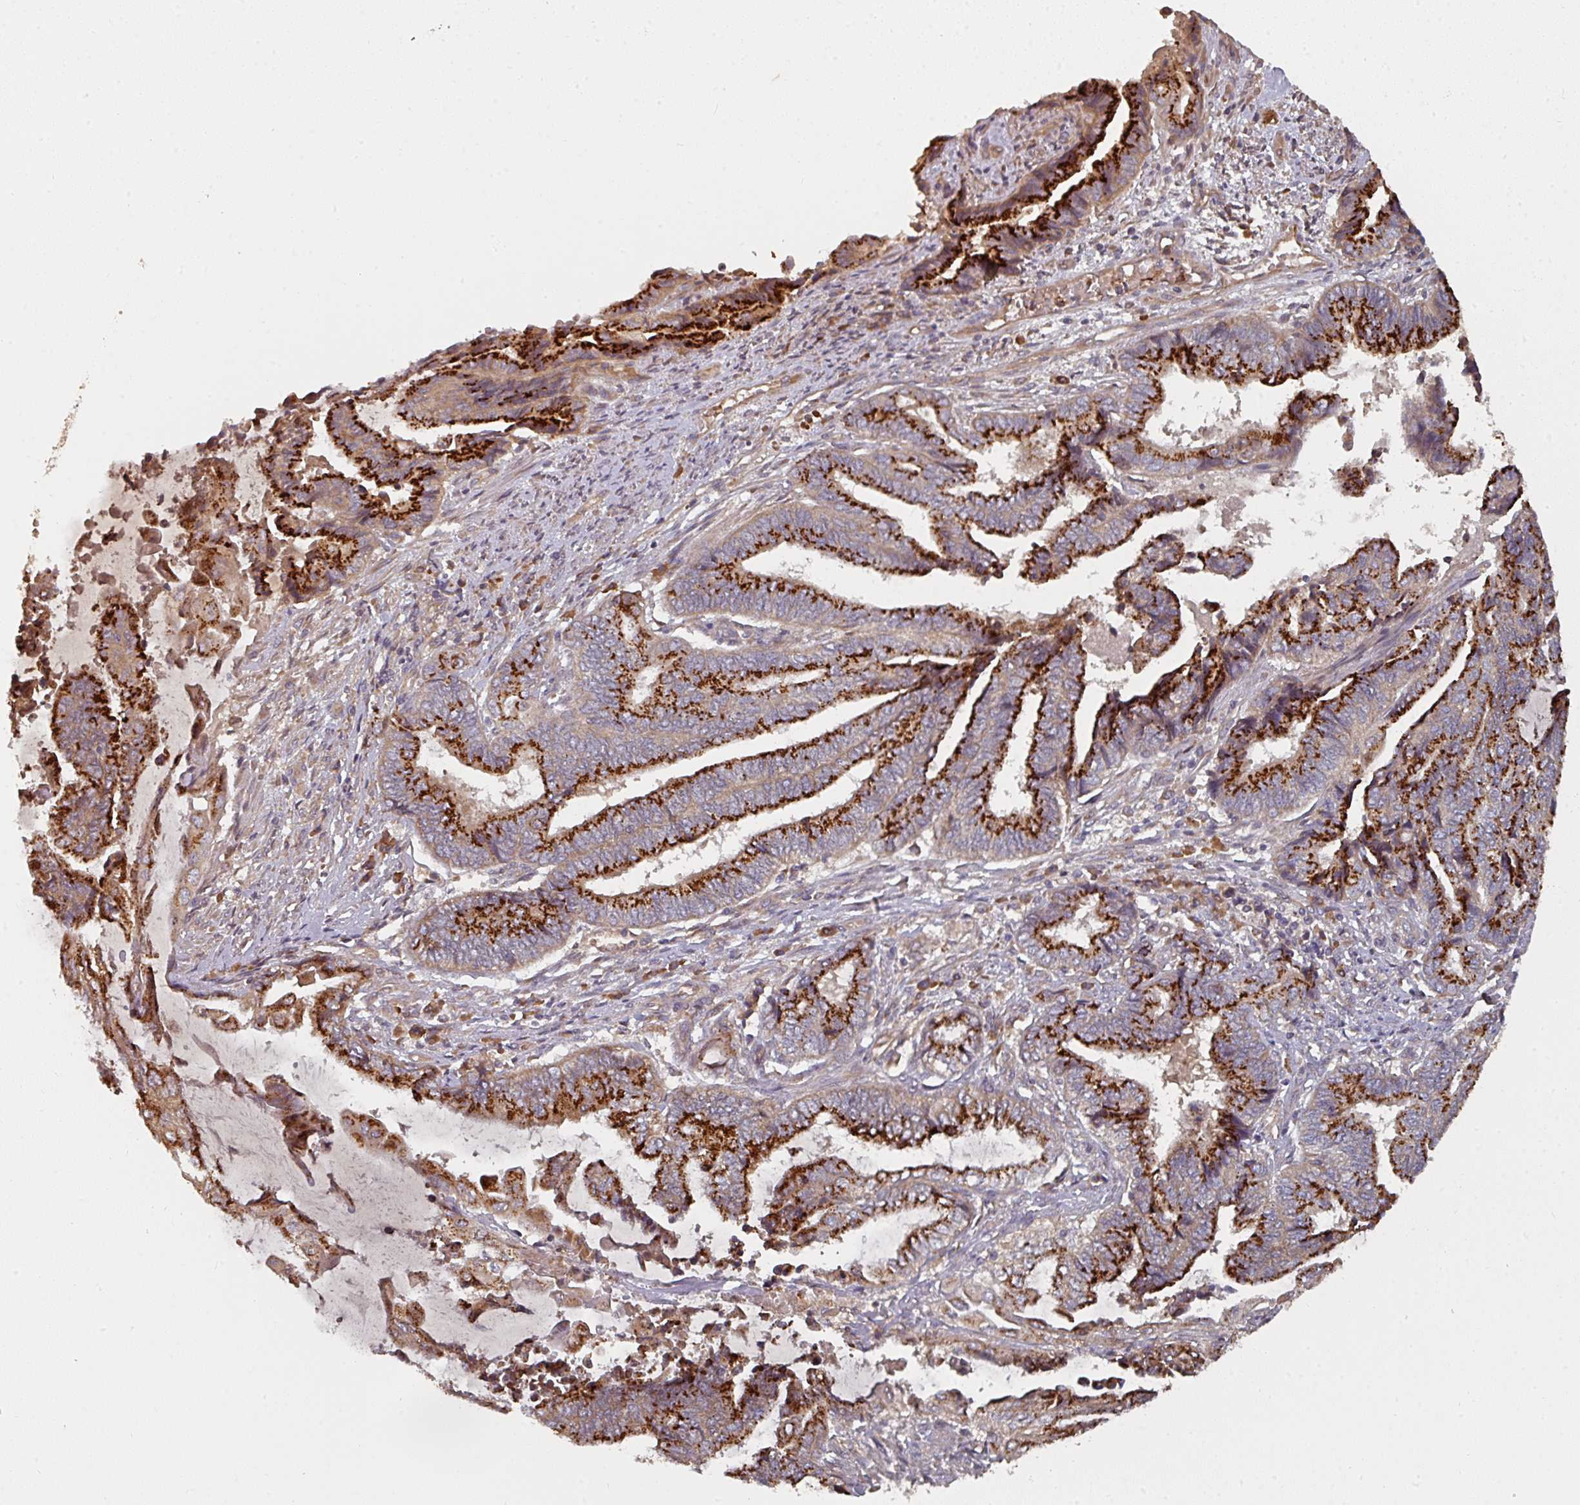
{"staining": {"intensity": "strong", "quantity": ">75%", "location": "cytoplasmic/membranous"}, "tissue": "endometrial cancer", "cell_type": "Tumor cells", "image_type": "cancer", "snomed": [{"axis": "morphology", "description": "Adenocarcinoma, NOS"}, {"axis": "topography", "description": "Uterus"}, {"axis": "topography", "description": "Endometrium"}], "caption": "Brown immunohistochemical staining in endometrial cancer (adenocarcinoma) reveals strong cytoplasmic/membranous expression in approximately >75% of tumor cells.", "gene": "EDEM2", "patient": {"sex": "female", "age": 70}}